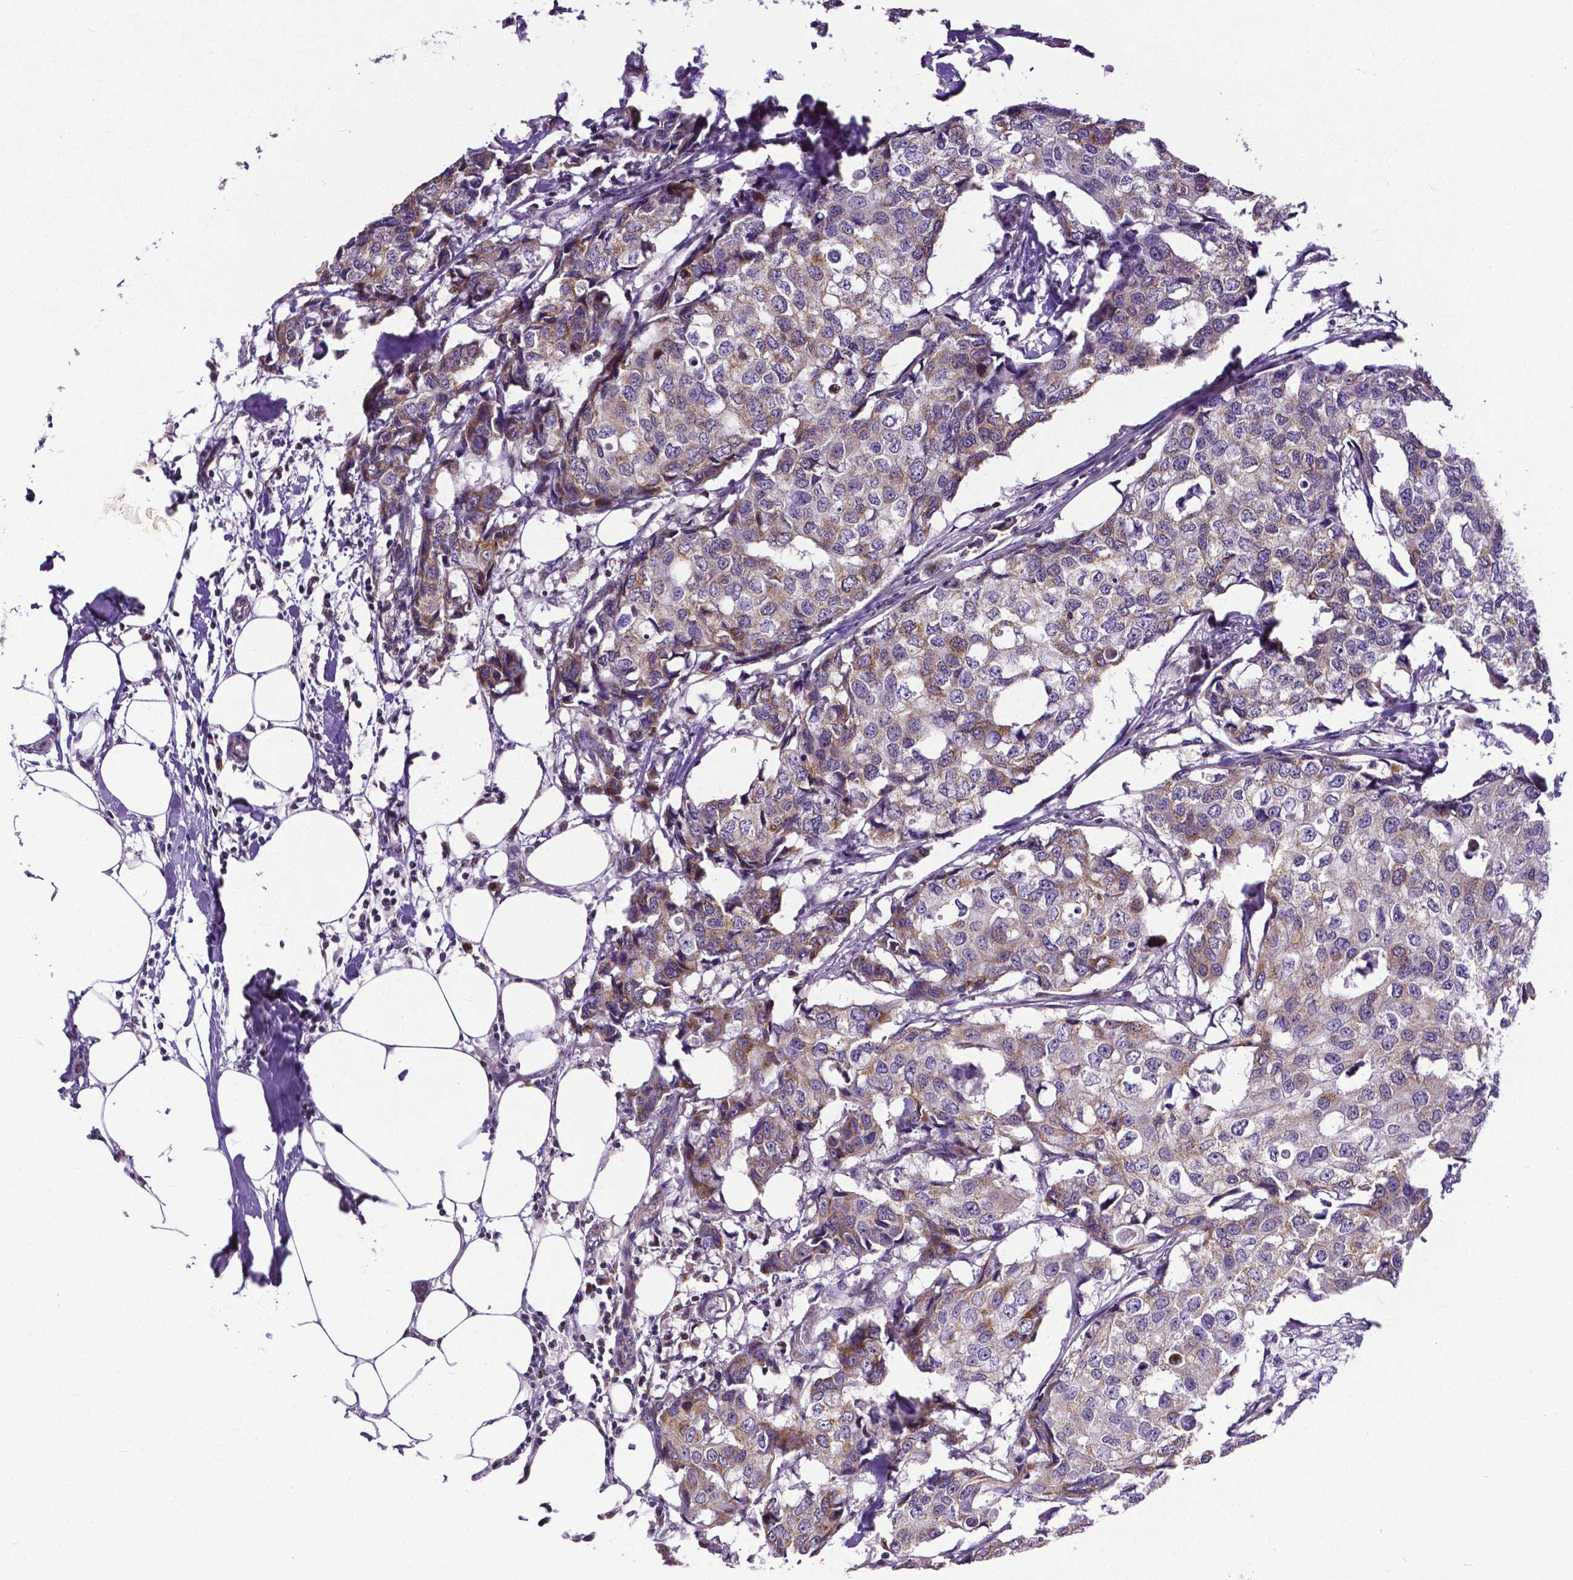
{"staining": {"intensity": "moderate", "quantity": ">75%", "location": "cytoplasmic/membranous"}, "tissue": "breast cancer", "cell_type": "Tumor cells", "image_type": "cancer", "snomed": [{"axis": "morphology", "description": "Duct carcinoma"}, {"axis": "topography", "description": "Breast"}], "caption": "This is an image of immunohistochemistry staining of invasive ductal carcinoma (breast), which shows moderate expression in the cytoplasmic/membranous of tumor cells.", "gene": "MCL1", "patient": {"sex": "female", "age": 27}}